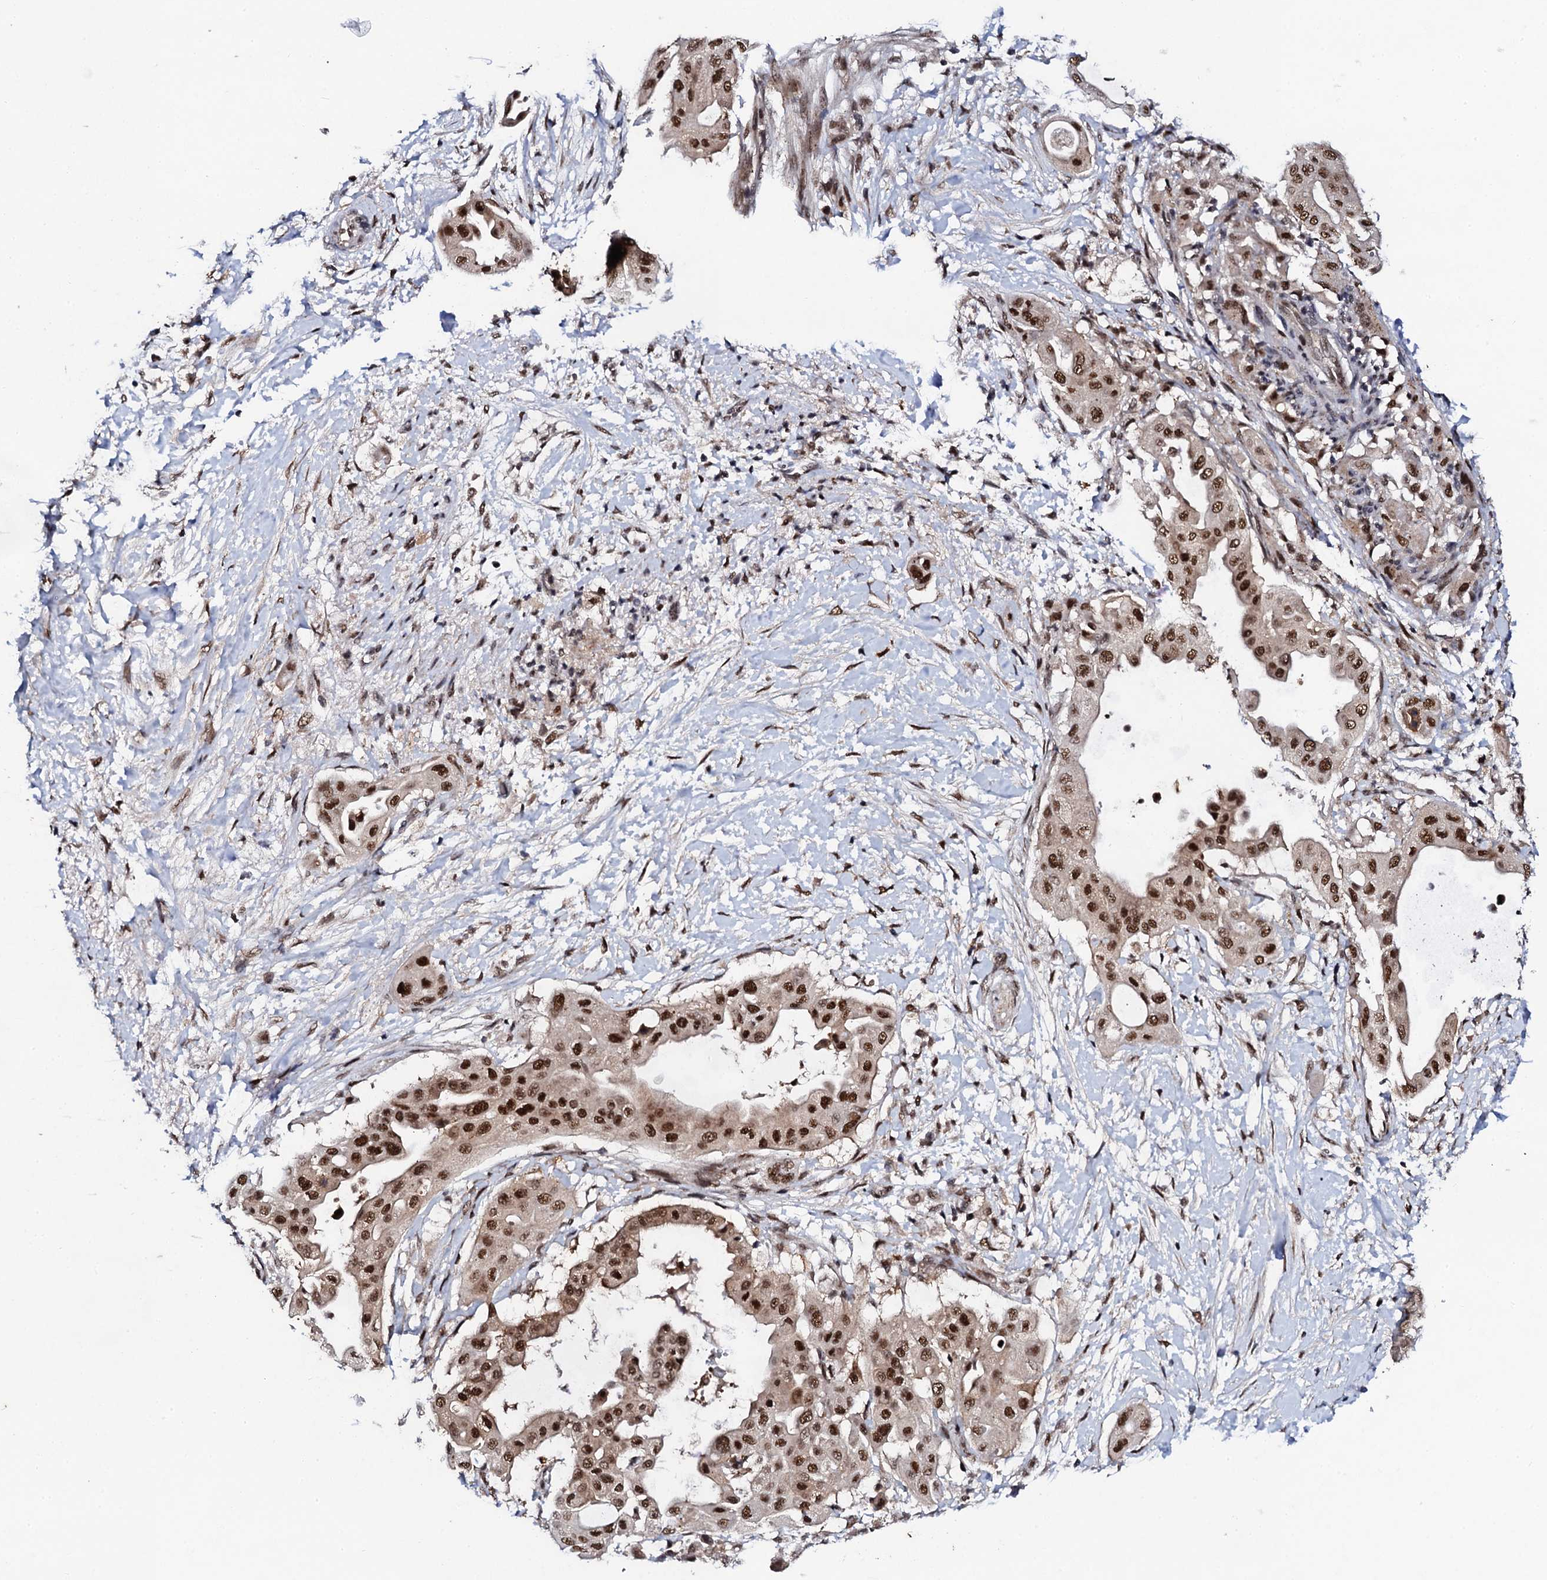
{"staining": {"intensity": "strong", "quantity": ">75%", "location": "nuclear"}, "tissue": "pancreatic cancer", "cell_type": "Tumor cells", "image_type": "cancer", "snomed": [{"axis": "morphology", "description": "Adenocarcinoma, NOS"}, {"axis": "topography", "description": "Pancreas"}], "caption": "Protein analysis of pancreatic cancer (adenocarcinoma) tissue exhibits strong nuclear staining in about >75% of tumor cells.", "gene": "CSTF3", "patient": {"sex": "male", "age": 68}}